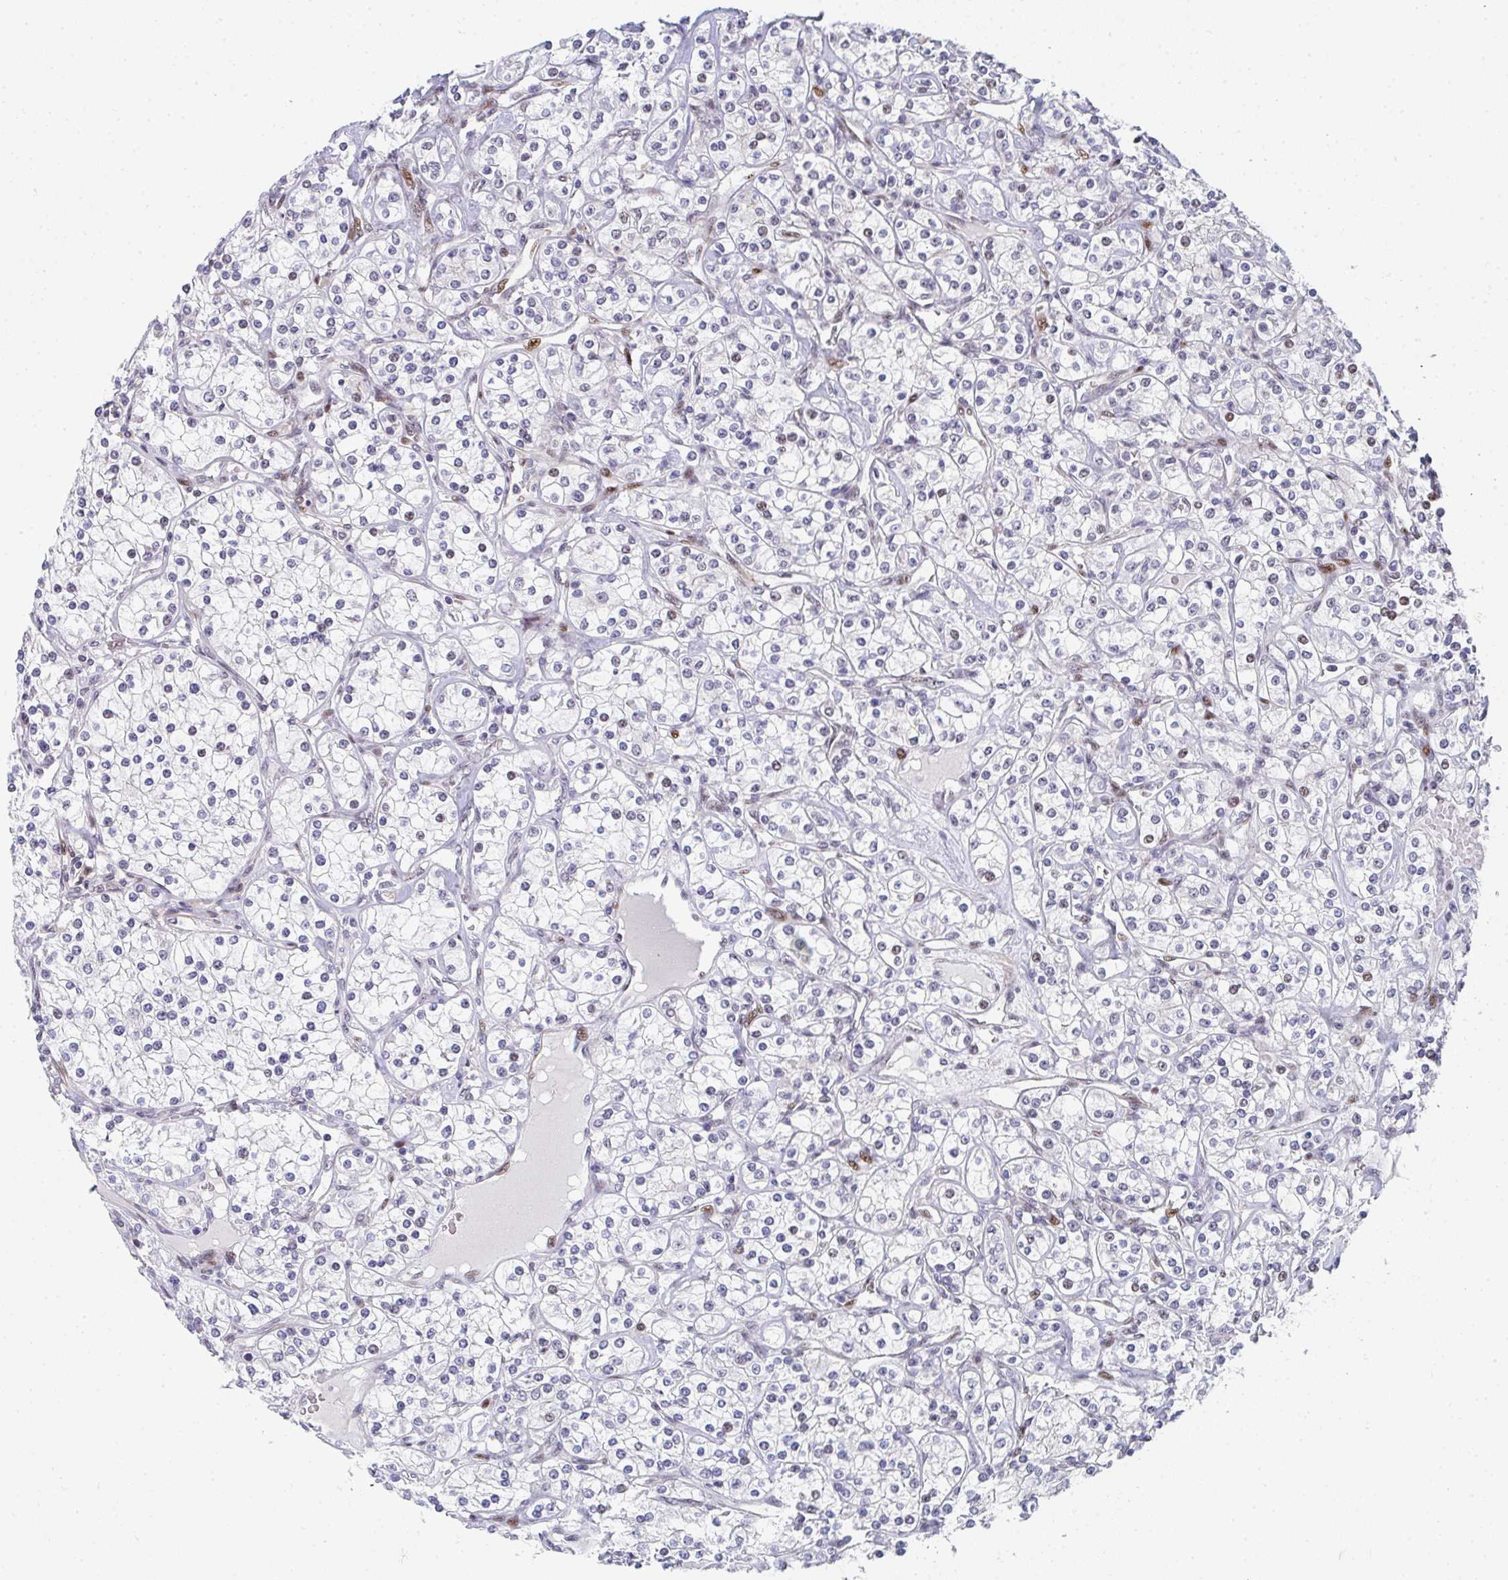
{"staining": {"intensity": "negative", "quantity": "none", "location": "none"}, "tissue": "renal cancer", "cell_type": "Tumor cells", "image_type": "cancer", "snomed": [{"axis": "morphology", "description": "Adenocarcinoma, NOS"}, {"axis": "topography", "description": "Kidney"}], "caption": "IHC micrograph of neoplastic tissue: human renal cancer (adenocarcinoma) stained with DAB (3,3'-diaminobenzidine) exhibits no significant protein staining in tumor cells. (Immunohistochemistry, brightfield microscopy, high magnification).", "gene": "ZIC3", "patient": {"sex": "male", "age": 77}}